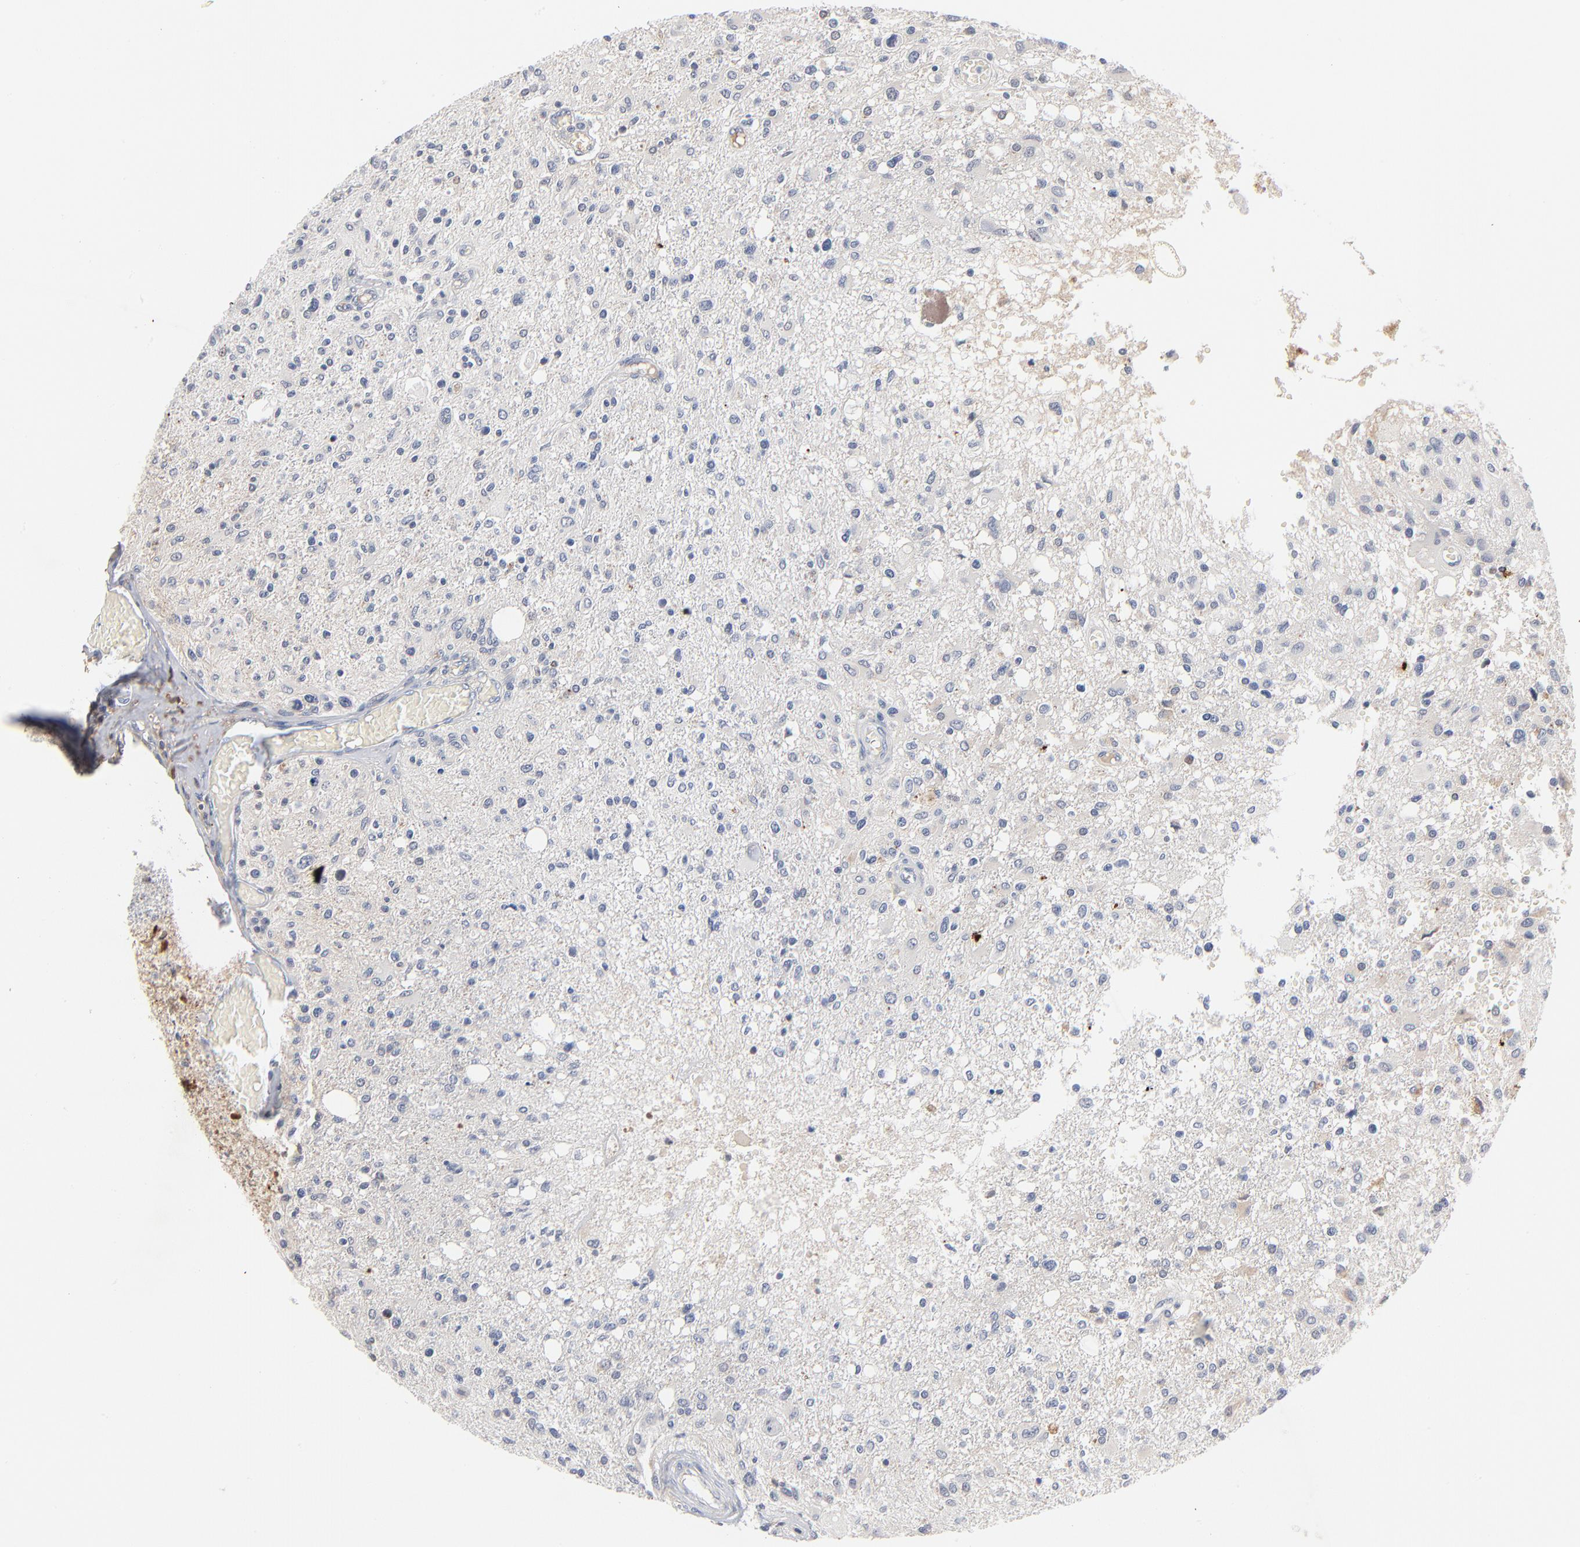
{"staining": {"intensity": "negative", "quantity": "none", "location": "none"}, "tissue": "glioma", "cell_type": "Tumor cells", "image_type": "cancer", "snomed": [{"axis": "morphology", "description": "Glioma, malignant, High grade"}, {"axis": "topography", "description": "Cerebral cortex"}], "caption": "Immunohistochemistry (IHC) histopathology image of neoplastic tissue: human malignant glioma (high-grade) stained with DAB (3,3'-diaminobenzidine) reveals no significant protein expression in tumor cells. The staining was performed using DAB to visualize the protein expression in brown, while the nuclei were stained in blue with hematoxylin (Magnification: 20x).", "gene": "SERPINA4", "patient": {"sex": "male", "age": 76}}